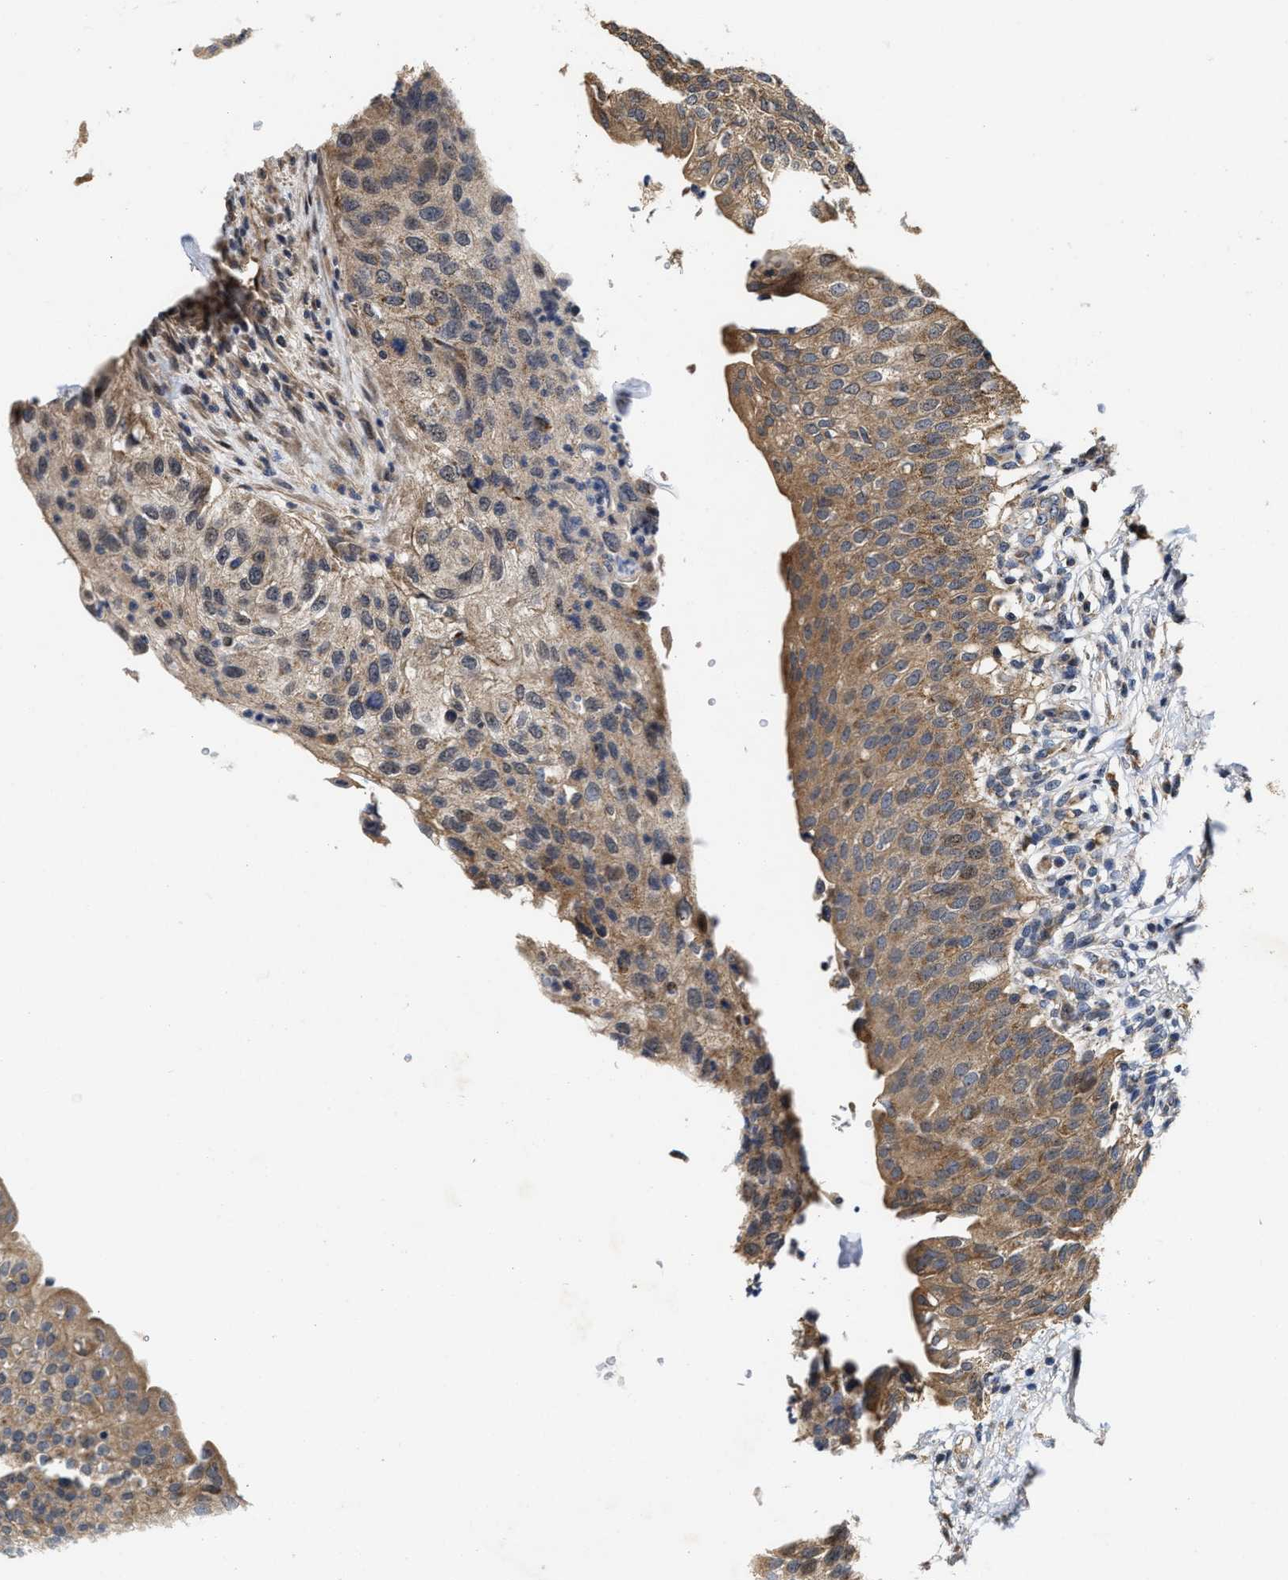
{"staining": {"intensity": "moderate", "quantity": ">75%", "location": "cytoplasmic/membranous"}, "tissue": "urinary bladder", "cell_type": "Urothelial cells", "image_type": "normal", "snomed": [{"axis": "morphology", "description": "Normal tissue, NOS"}, {"axis": "topography", "description": "Urinary bladder"}], "caption": "IHC photomicrograph of unremarkable human urinary bladder stained for a protein (brown), which shows medium levels of moderate cytoplasmic/membranous expression in approximately >75% of urothelial cells.", "gene": "SCYL2", "patient": {"sex": "female", "age": 60}}